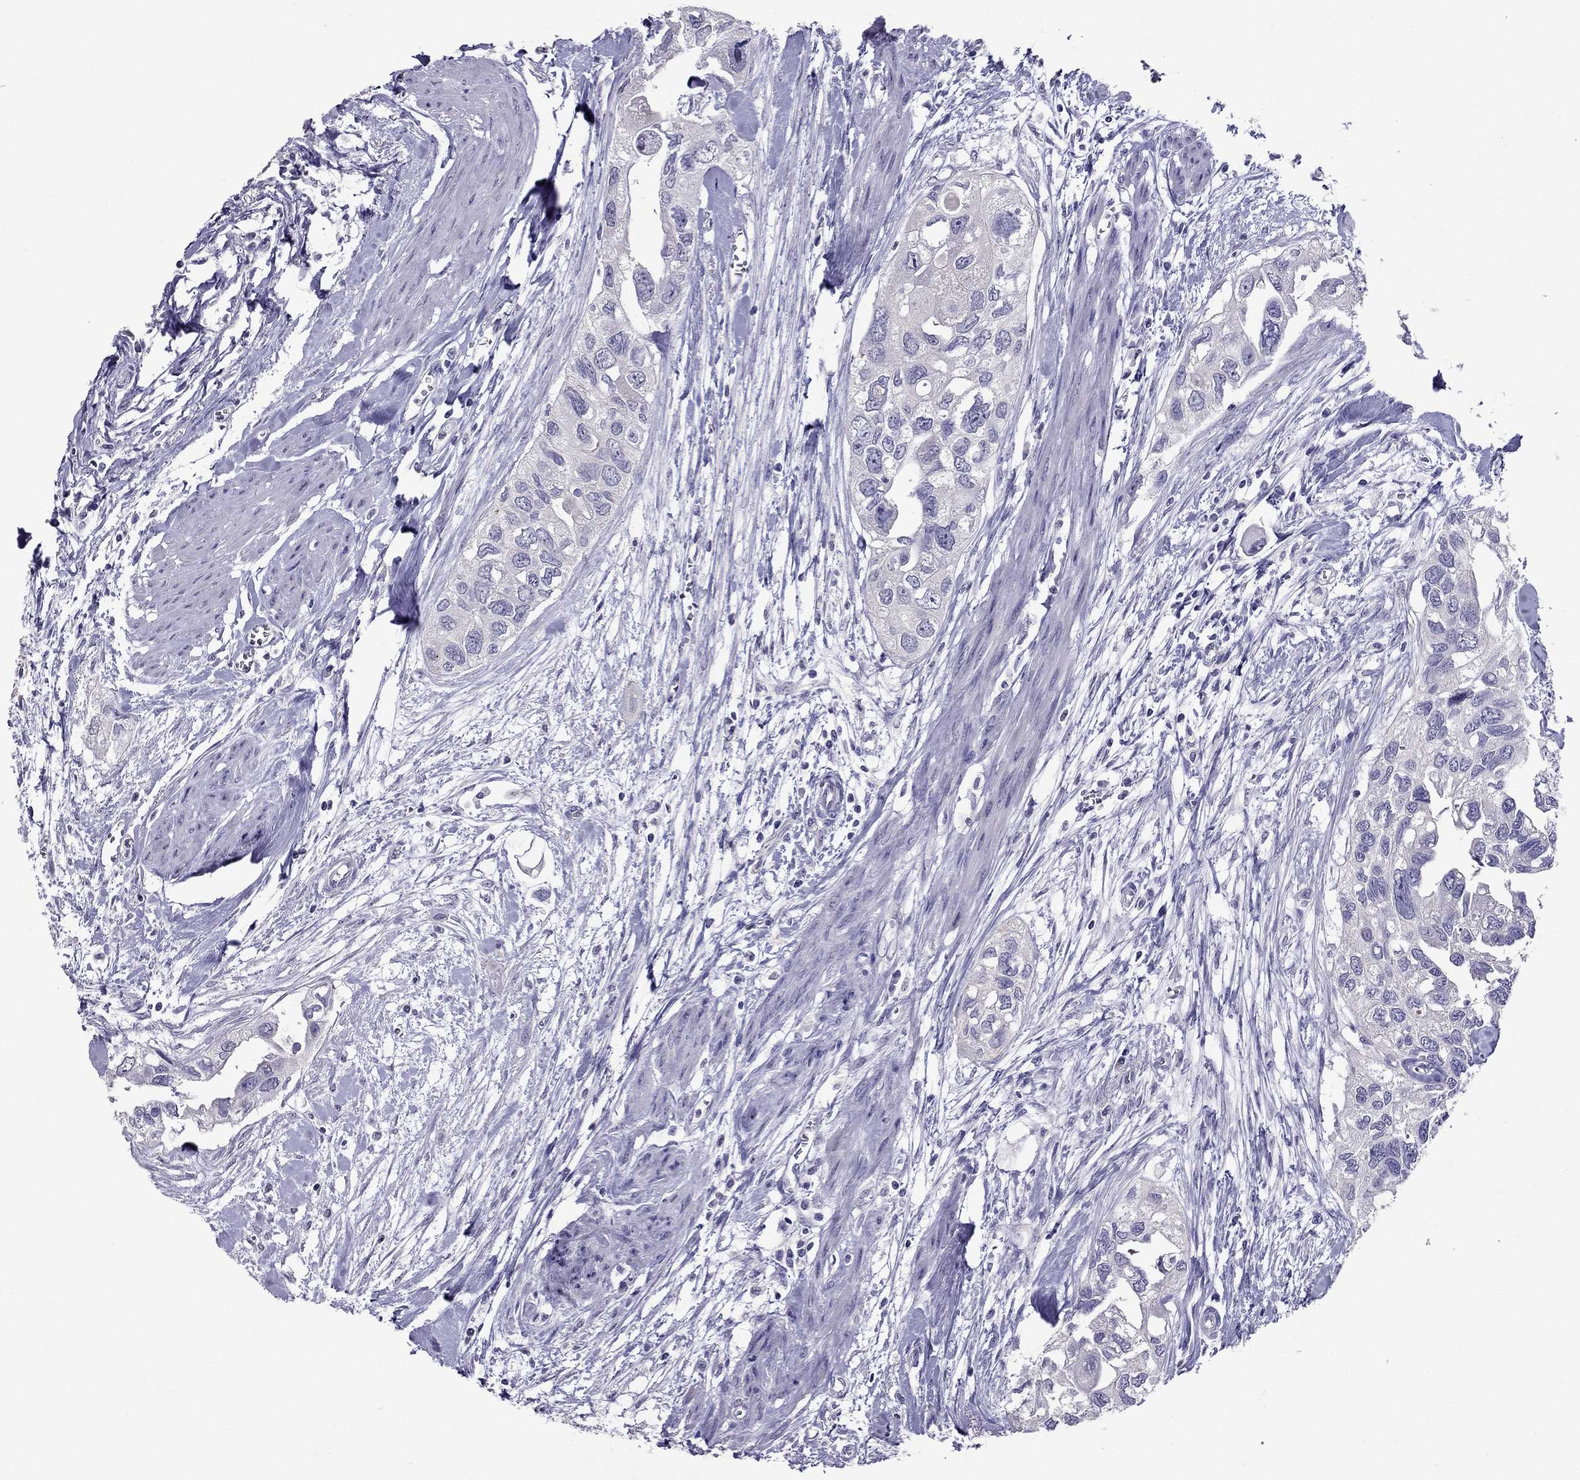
{"staining": {"intensity": "negative", "quantity": "none", "location": "none"}, "tissue": "urothelial cancer", "cell_type": "Tumor cells", "image_type": "cancer", "snomed": [{"axis": "morphology", "description": "Urothelial carcinoma, High grade"}, {"axis": "topography", "description": "Urinary bladder"}], "caption": "Immunohistochemical staining of urothelial cancer shows no significant positivity in tumor cells. The staining was performed using DAB to visualize the protein expression in brown, while the nuclei were stained in blue with hematoxylin (Magnification: 20x).", "gene": "OXCT2", "patient": {"sex": "male", "age": 59}}